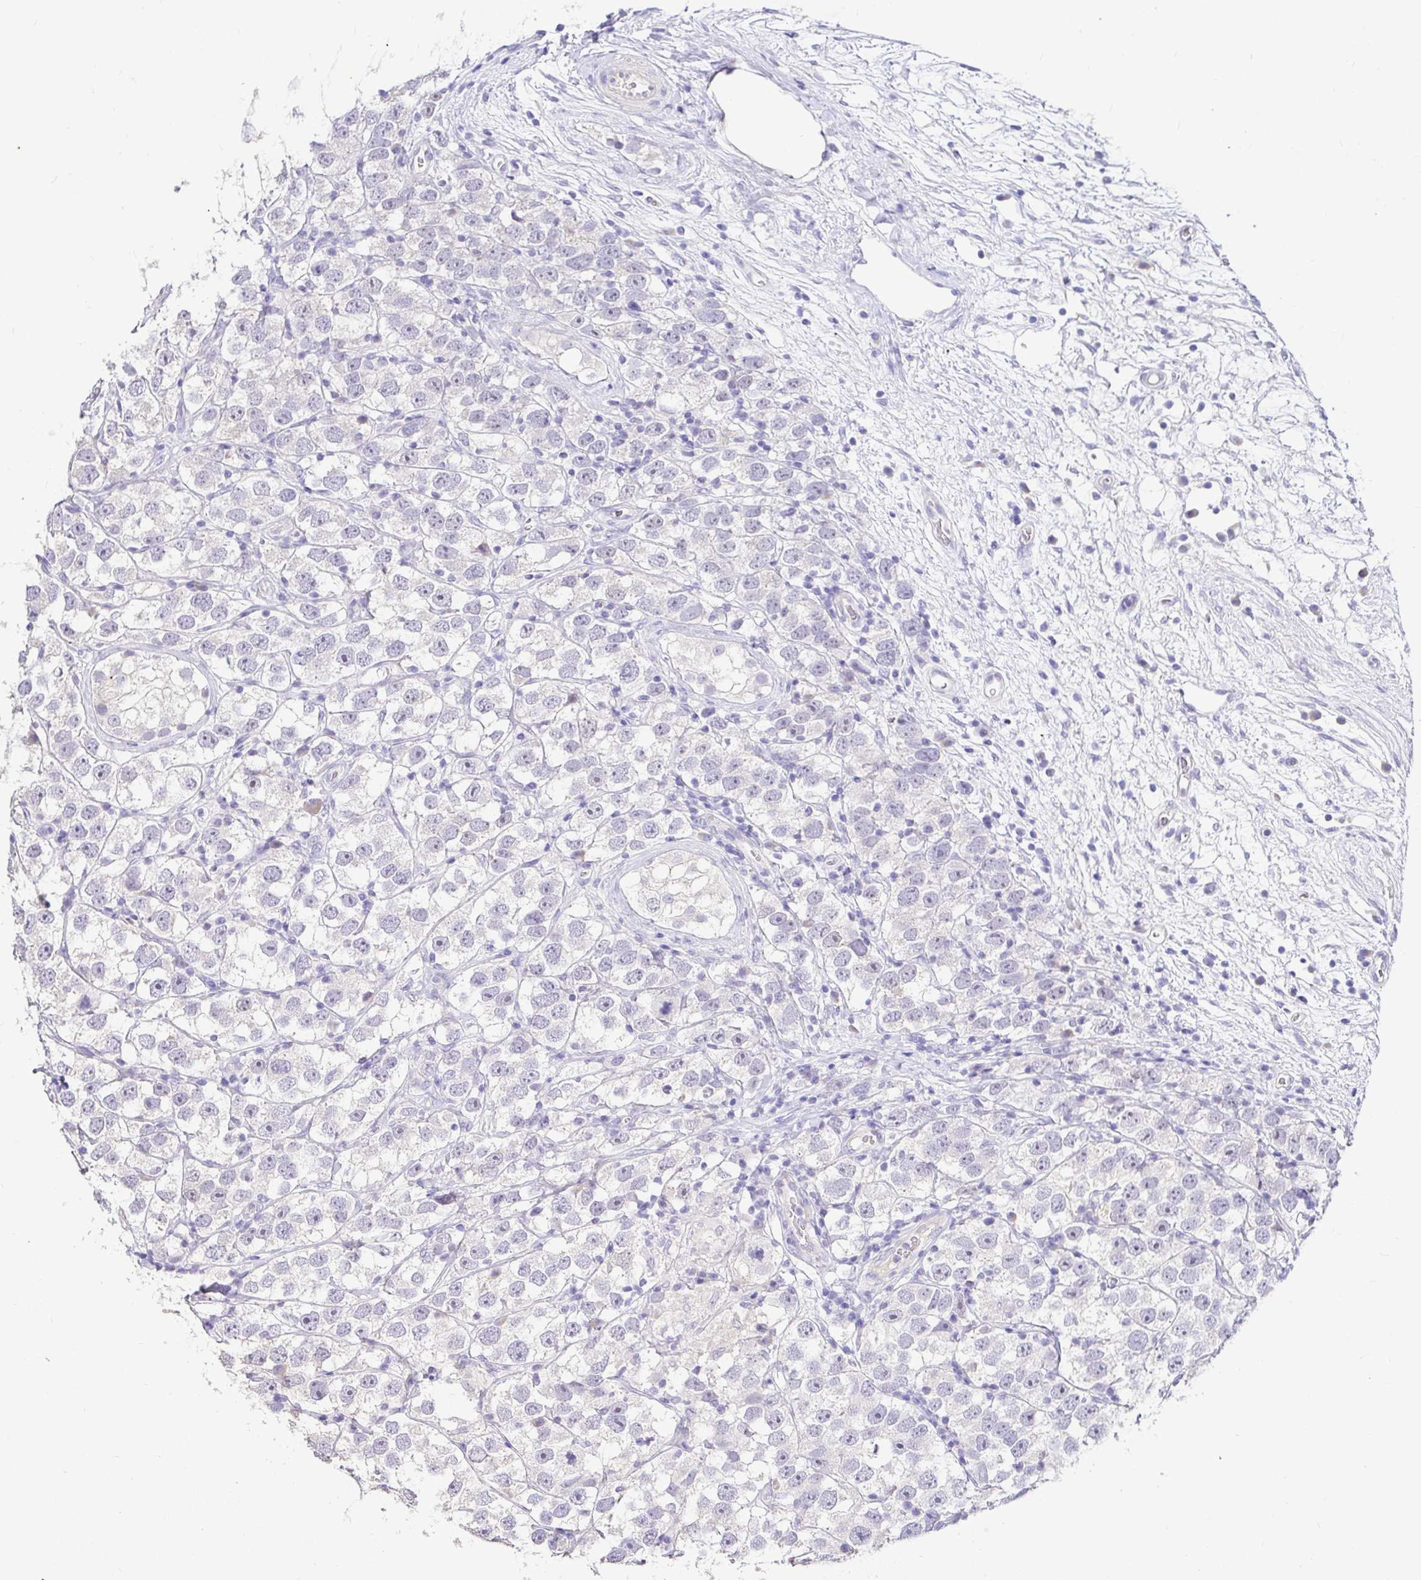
{"staining": {"intensity": "negative", "quantity": "none", "location": "none"}, "tissue": "testis cancer", "cell_type": "Tumor cells", "image_type": "cancer", "snomed": [{"axis": "morphology", "description": "Seminoma, NOS"}, {"axis": "topography", "description": "Testis"}], "caption": "Micrograph shows no protein staining in tumor cells of seminoma (testis) tissue.", "gene": "CDO1", "patient": {"sex": "male", "age": 26}}